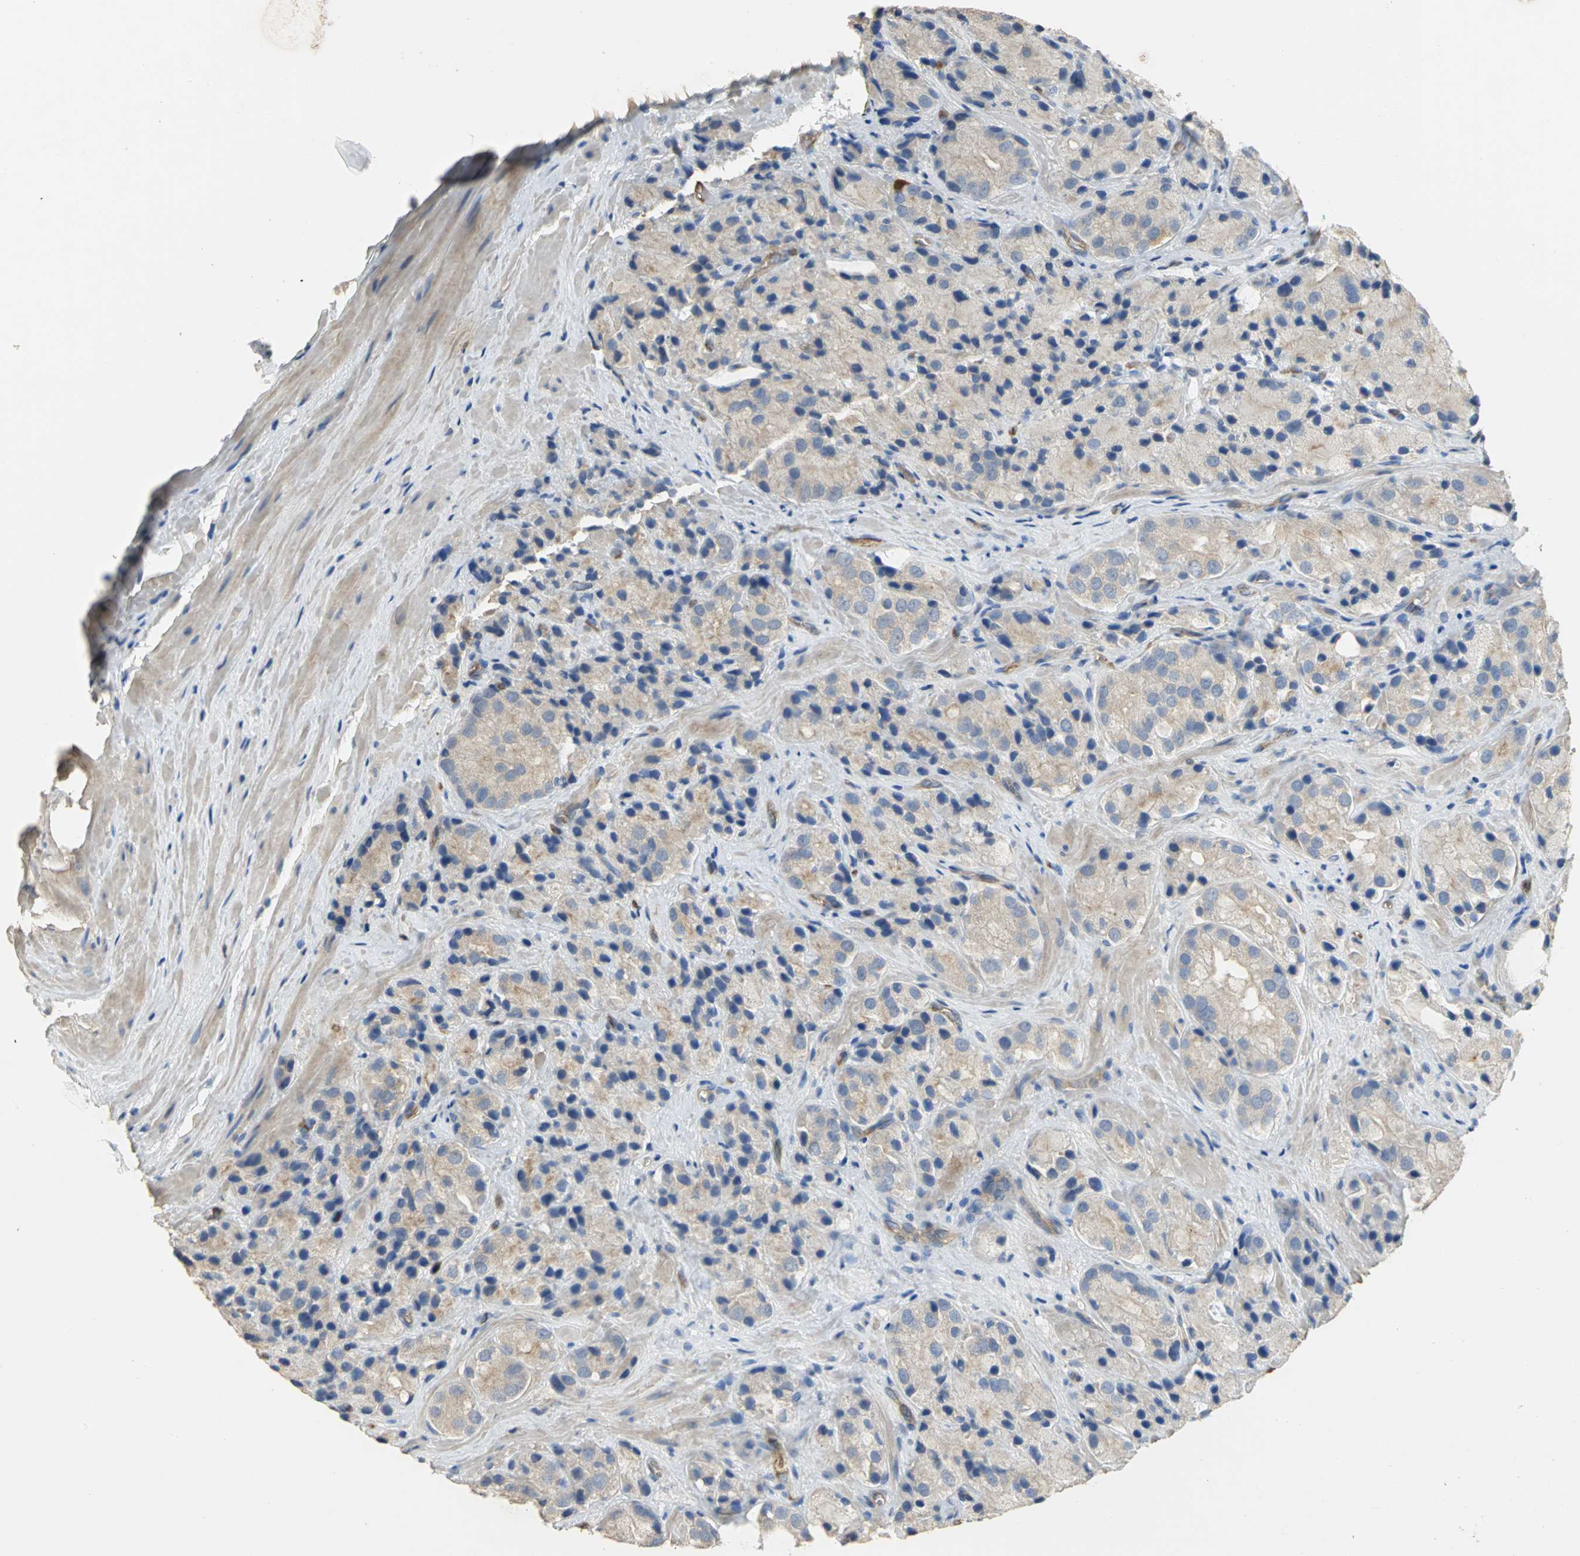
{"staining": {"intensity": "weak", "quantity": ">75%", "location": "cytoplasmic/membranous"}, "tissue": "prostate cancer", "cell_type": "Tumor cells", "image_type": "cancer", "snomed": [{"axis": "morphology", "description": "Adenocarcinoma, High grade"}, {"axis": "topography", "description": "Prostate"}], "caption": "The immunohistochemical stain labels weak cytoplasmic/membranous positivity in tumor cells of prostate cancer (adenocarcinoma (high-grade)) tissue.", "gene": "DLGAP5", "patient": {"sex": "male", "age": 70}}